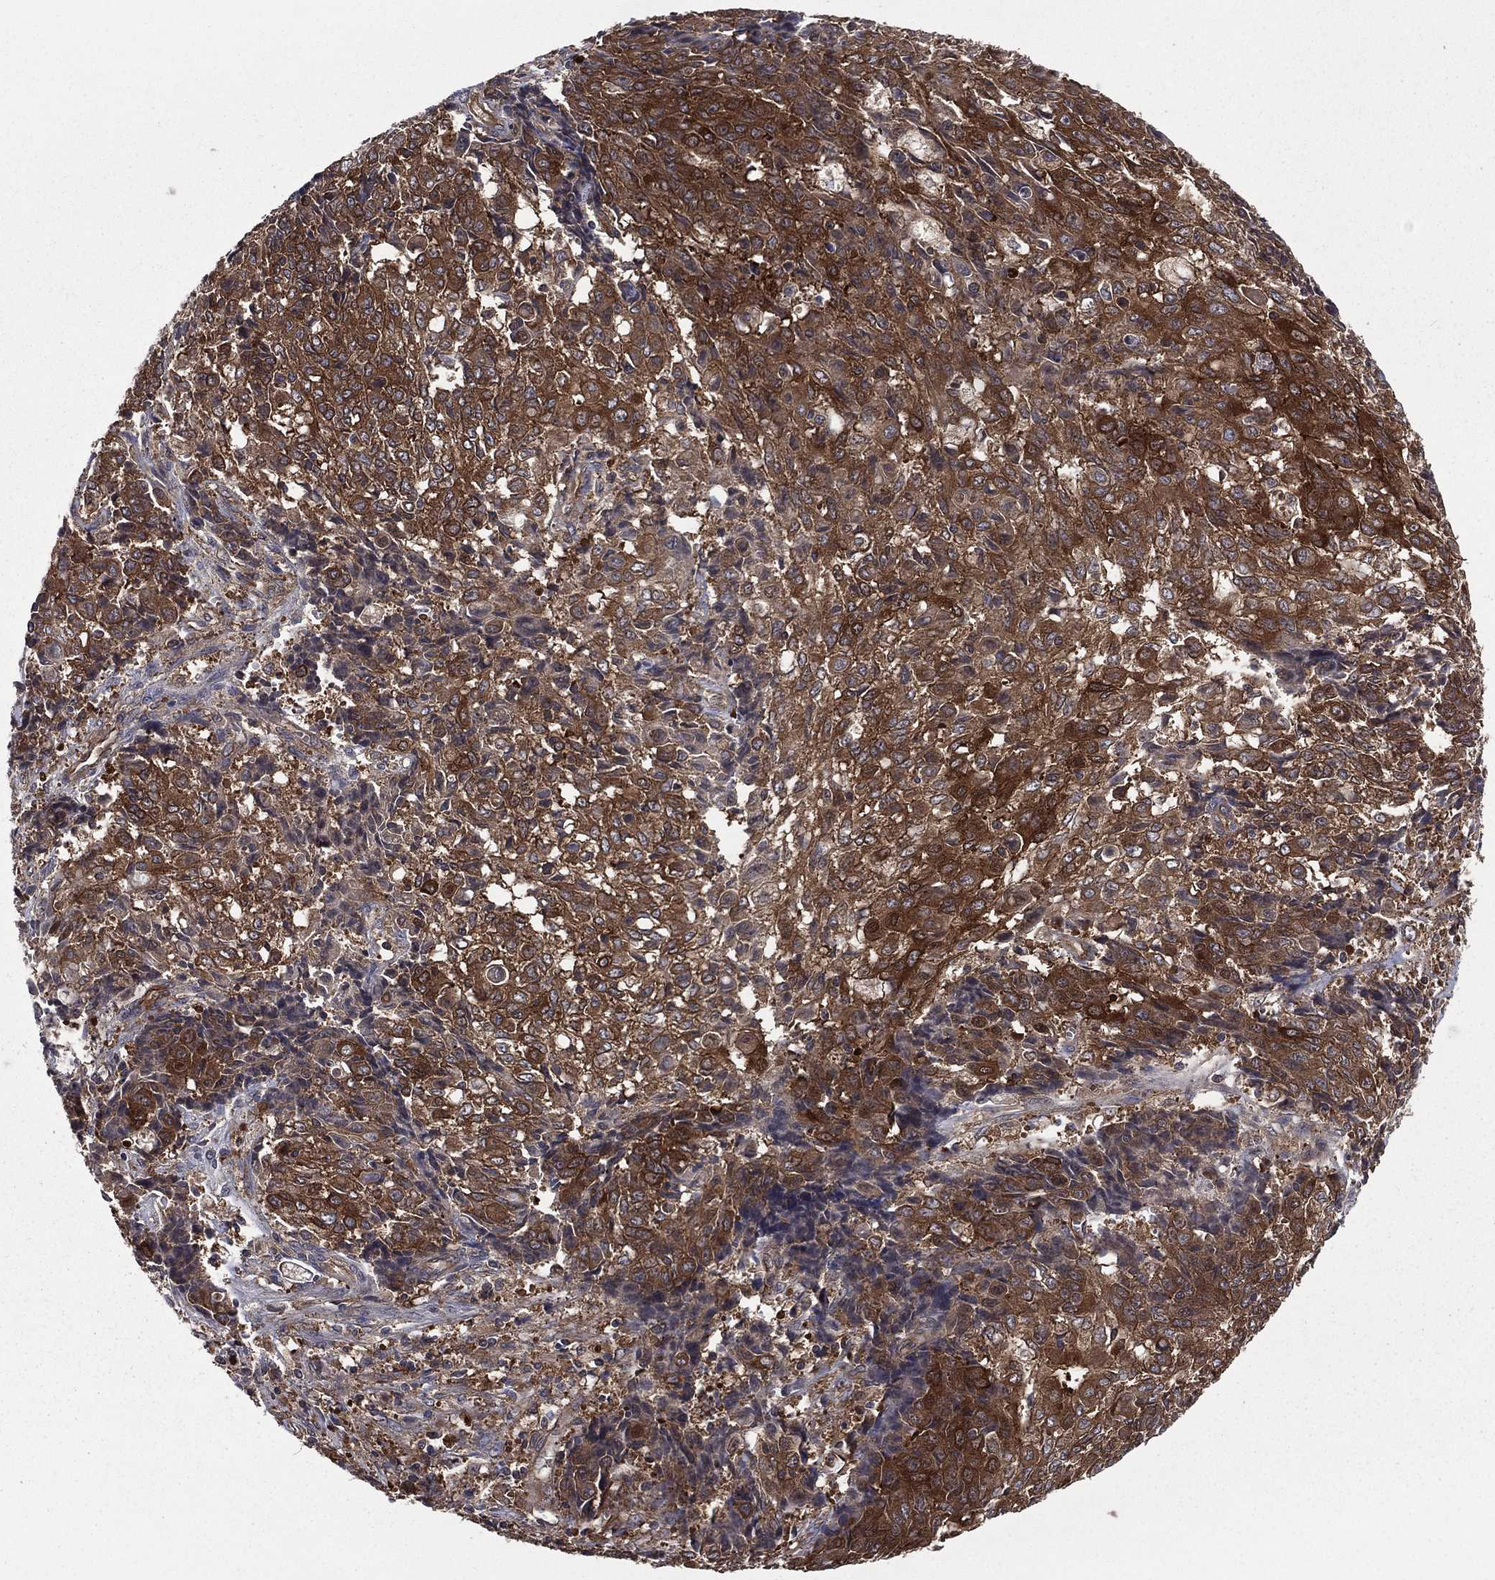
{"staining": {"intensity": "strong", "quantity": ">75%", "location": "cytoplasmic/membranous"}, "tissue": "ovarian cancer", "cell_type": "Tumor cells", "image_type": "cancer", "snomed": [{"axis": "morphology", "description": "Carcinoma, endometroid"}, {"axis": "topography", "description": "Ovary"}], "caption": "Immunohistochemistry of ovarian endometroid carcinoma shows high levels of strong cytoplasmic/membranous positivity in about >75% of tumor cells.", "gene": "CERT1", "patient": {"sex": "female", "age": 42}}